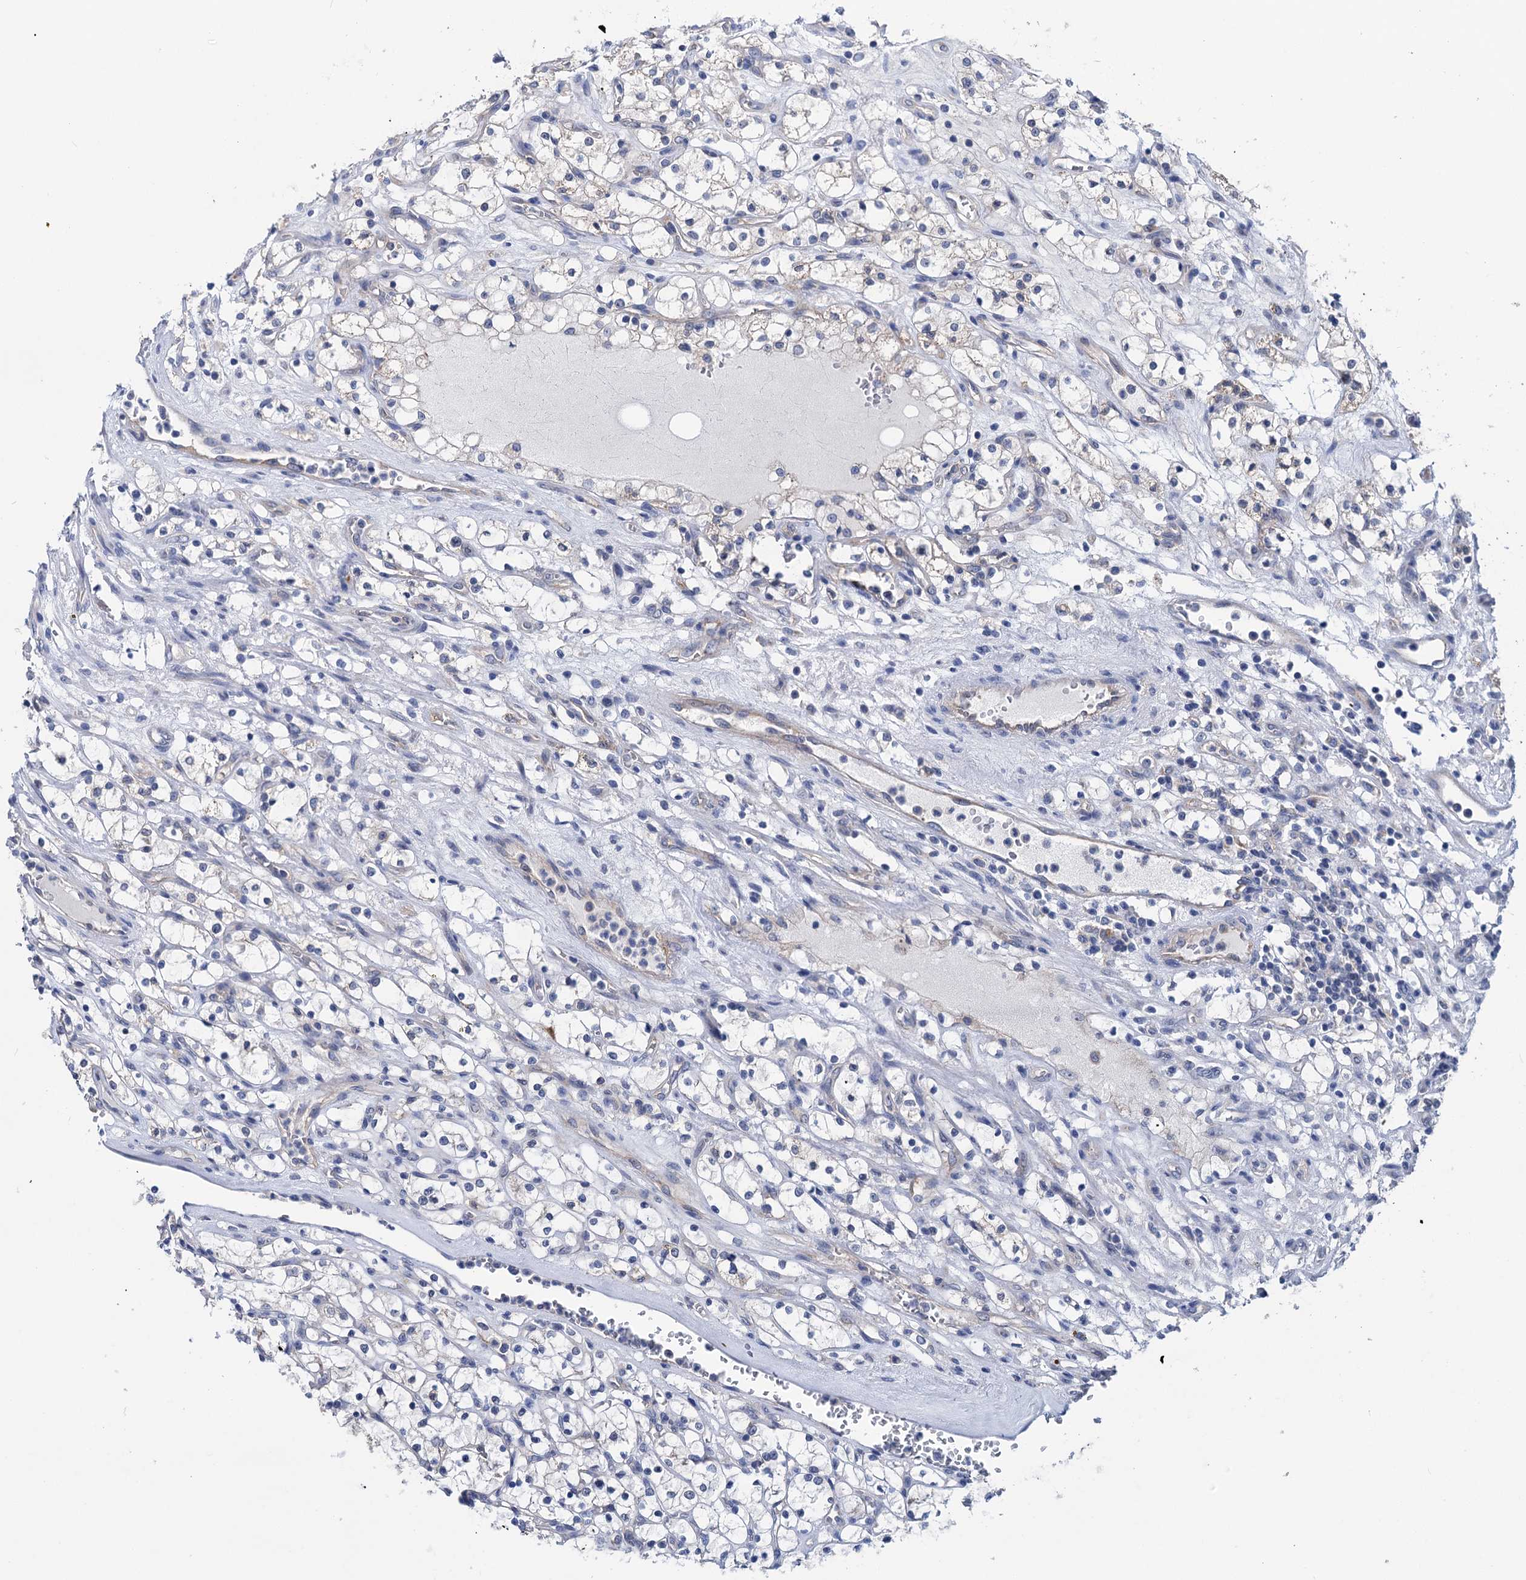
{"staining": {"intensity": "weak", "quantity": "<25%", "location": "cytoplasmic/membranous"}, "tissue": "renal cancer", "cell_type": "Tumor cells", "image_type": "cancer", "snomed": [{"axis": "morphology", "description": "Adenocarcinoma, NOS"}, {"axis": "topography", "description": "Kidney"}], "caption": "Immunohistochemical staining of renal adenocarcinoma reveals no significant staining in tumor cells.", "gene": "ZNRD2", "patient": {"sex": "female", "age": 69}}